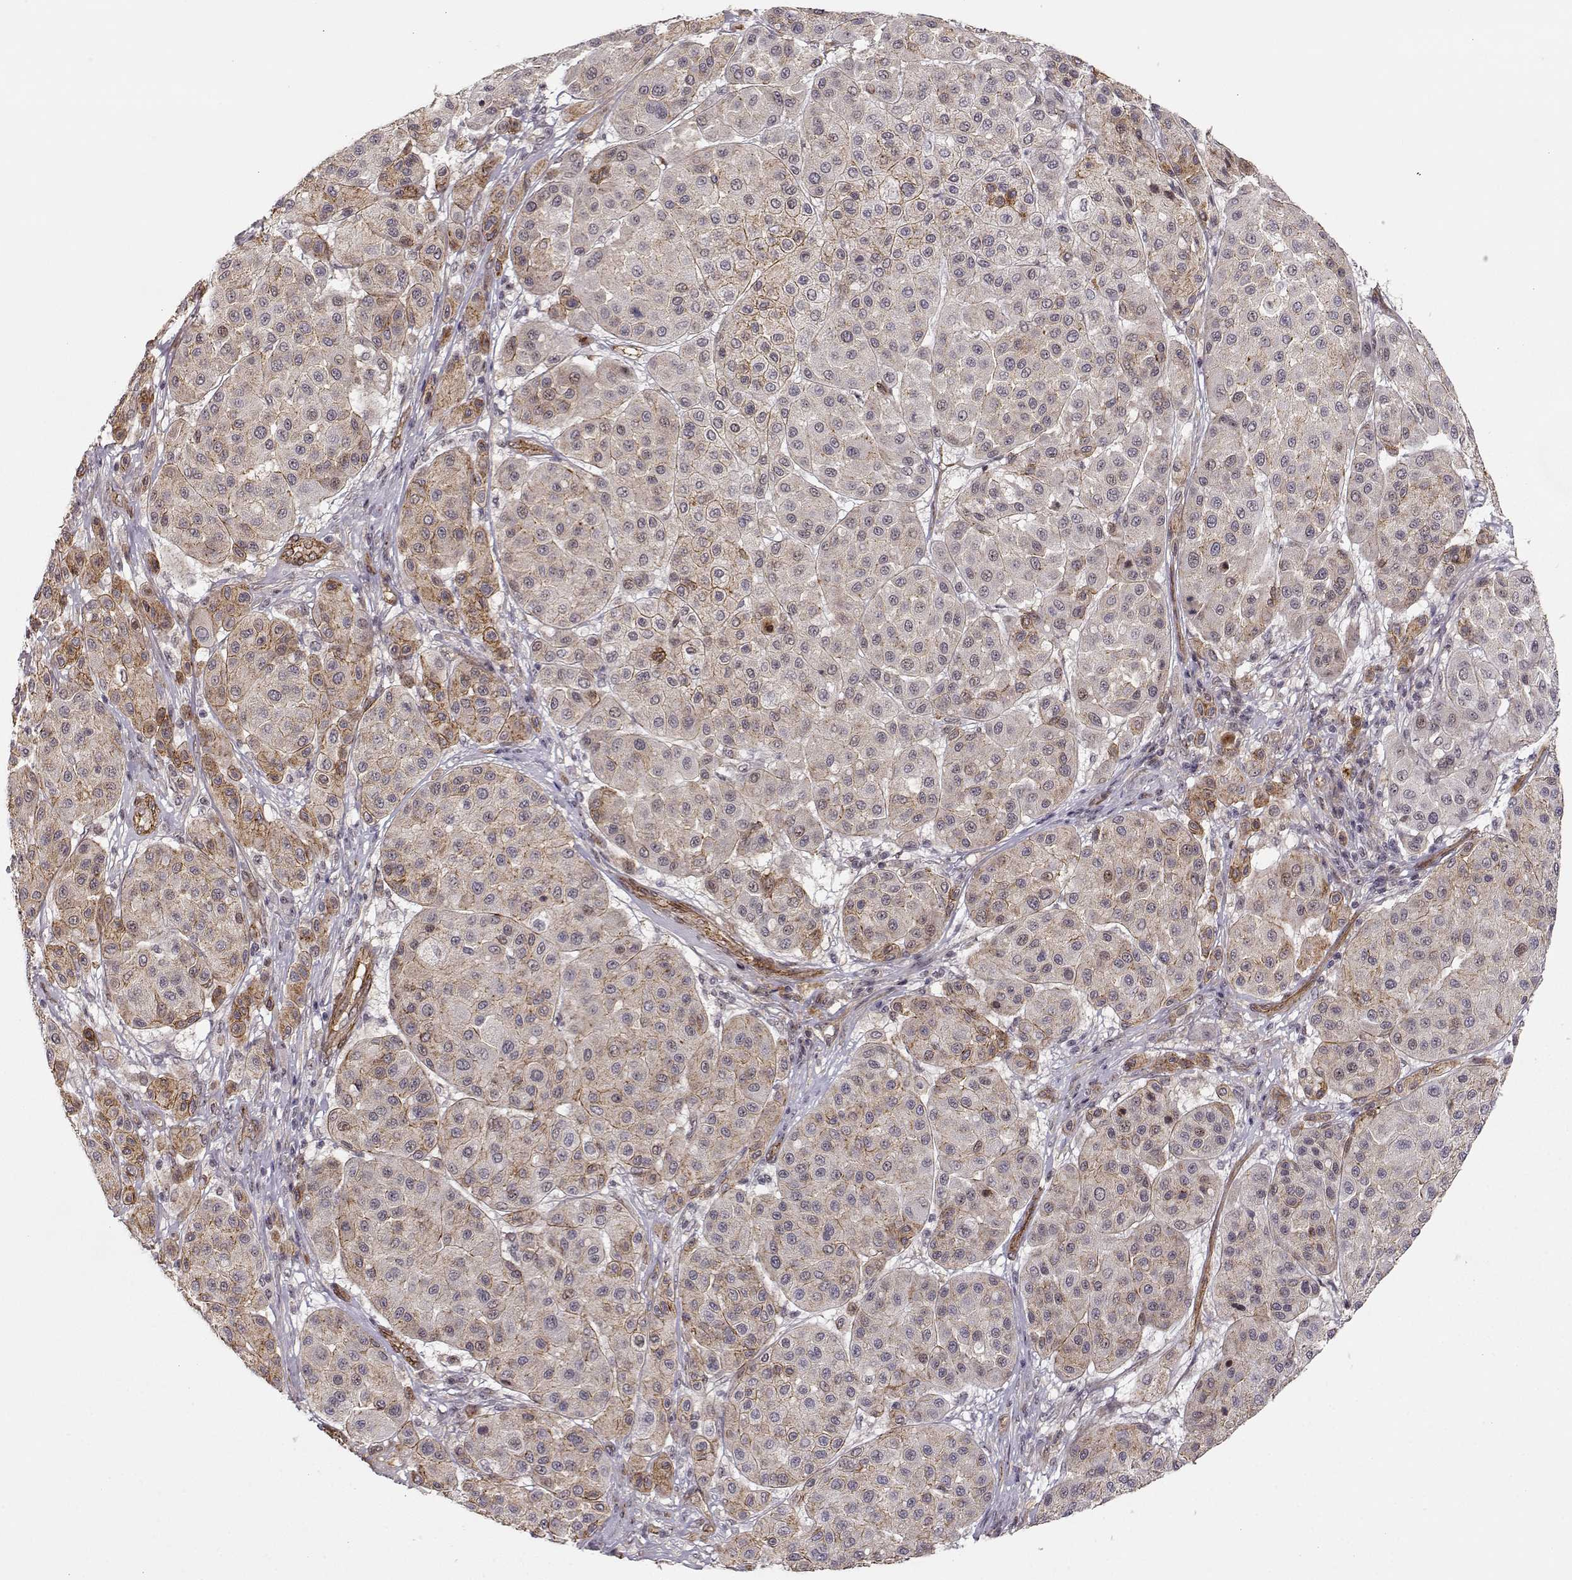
{"staining": {"intensity": "moderate", "quantity": "<25%", "location": "cytoplasmic/membranous"}, "tissue": "melanoma", "cell_type": "Tumor cells", "image_type": "cancer", "snomed": [{"axis": "morphology", "description": "Malignant melanoma, Metastatic site"}, {"axis": "topography", "description": "Smooth muscle"}], "caption": "Moderate cytoplasmic/membranous staining for a protein is identified in approximately <25% of tumor cells of malignant melanoma (metastatic site) using immunohistochemistry.", "gene": "CIR1", "patient": {"sex": "male", "age": 41}}